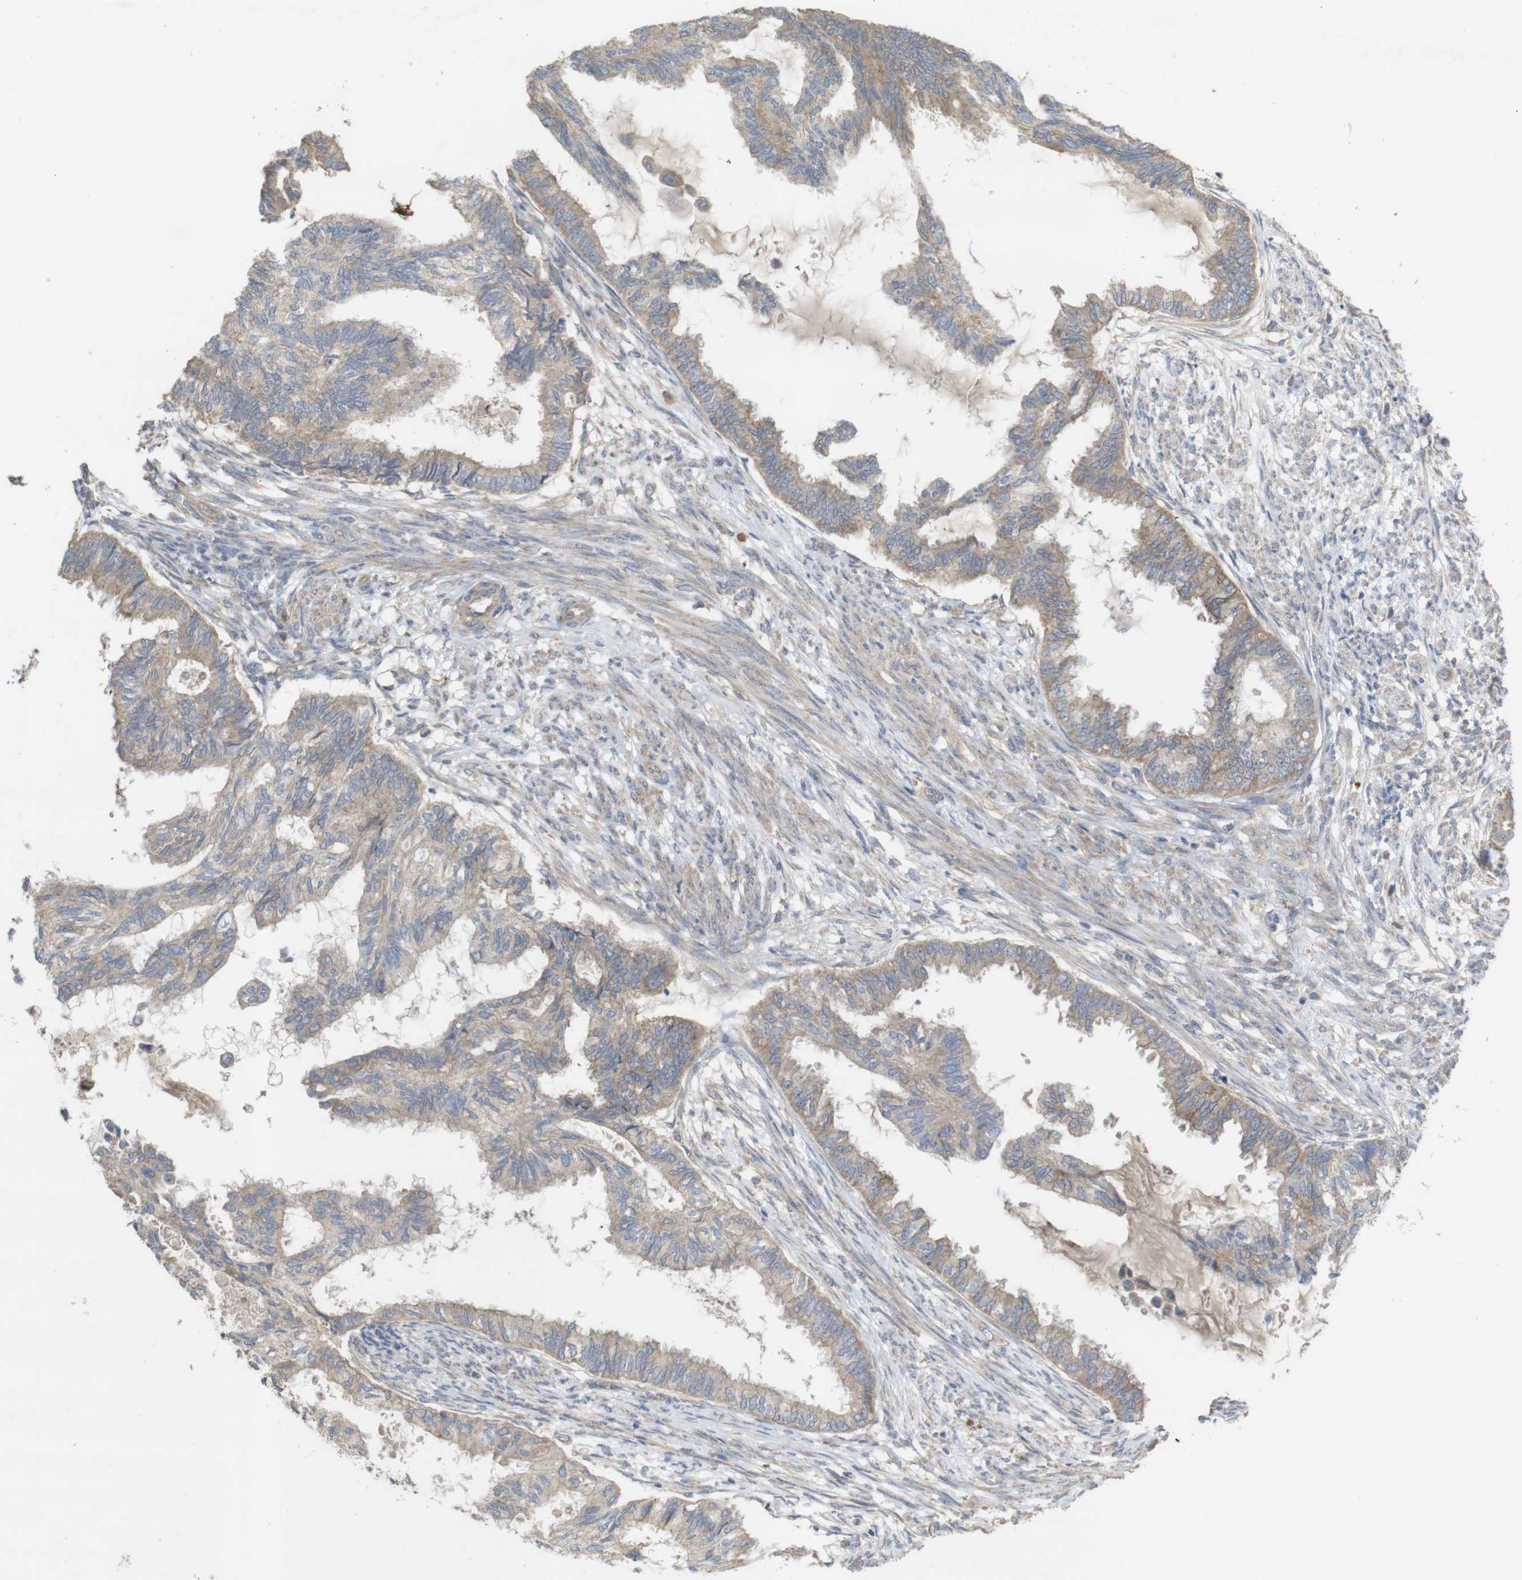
{"staining": {"intensity": "weak", "quantity": ">75%", "location": "cytoplasmic/membranous"}, "tissue": "cervical cancer", "cell_type": "Tumor cells", "image_type": "cancer", "snomed": [{"axis": "morphology", "description": "Normal tissue, NOS"}, {"axis": "morphology", "description": "Adenocarcinoma, NOS"}, {"axis": "topography", "description": "Cervix"}, {"axis": "topography", "description": "Endometrium"}], "caption": "Weak cytoplasmic/membranous expression for a protein is present in about >75% of tumor cells of cervical cancer using immunohistochemistry (IHC).", "gene": "KCNS3", "patient": {"sex": "female", "age": 86}}